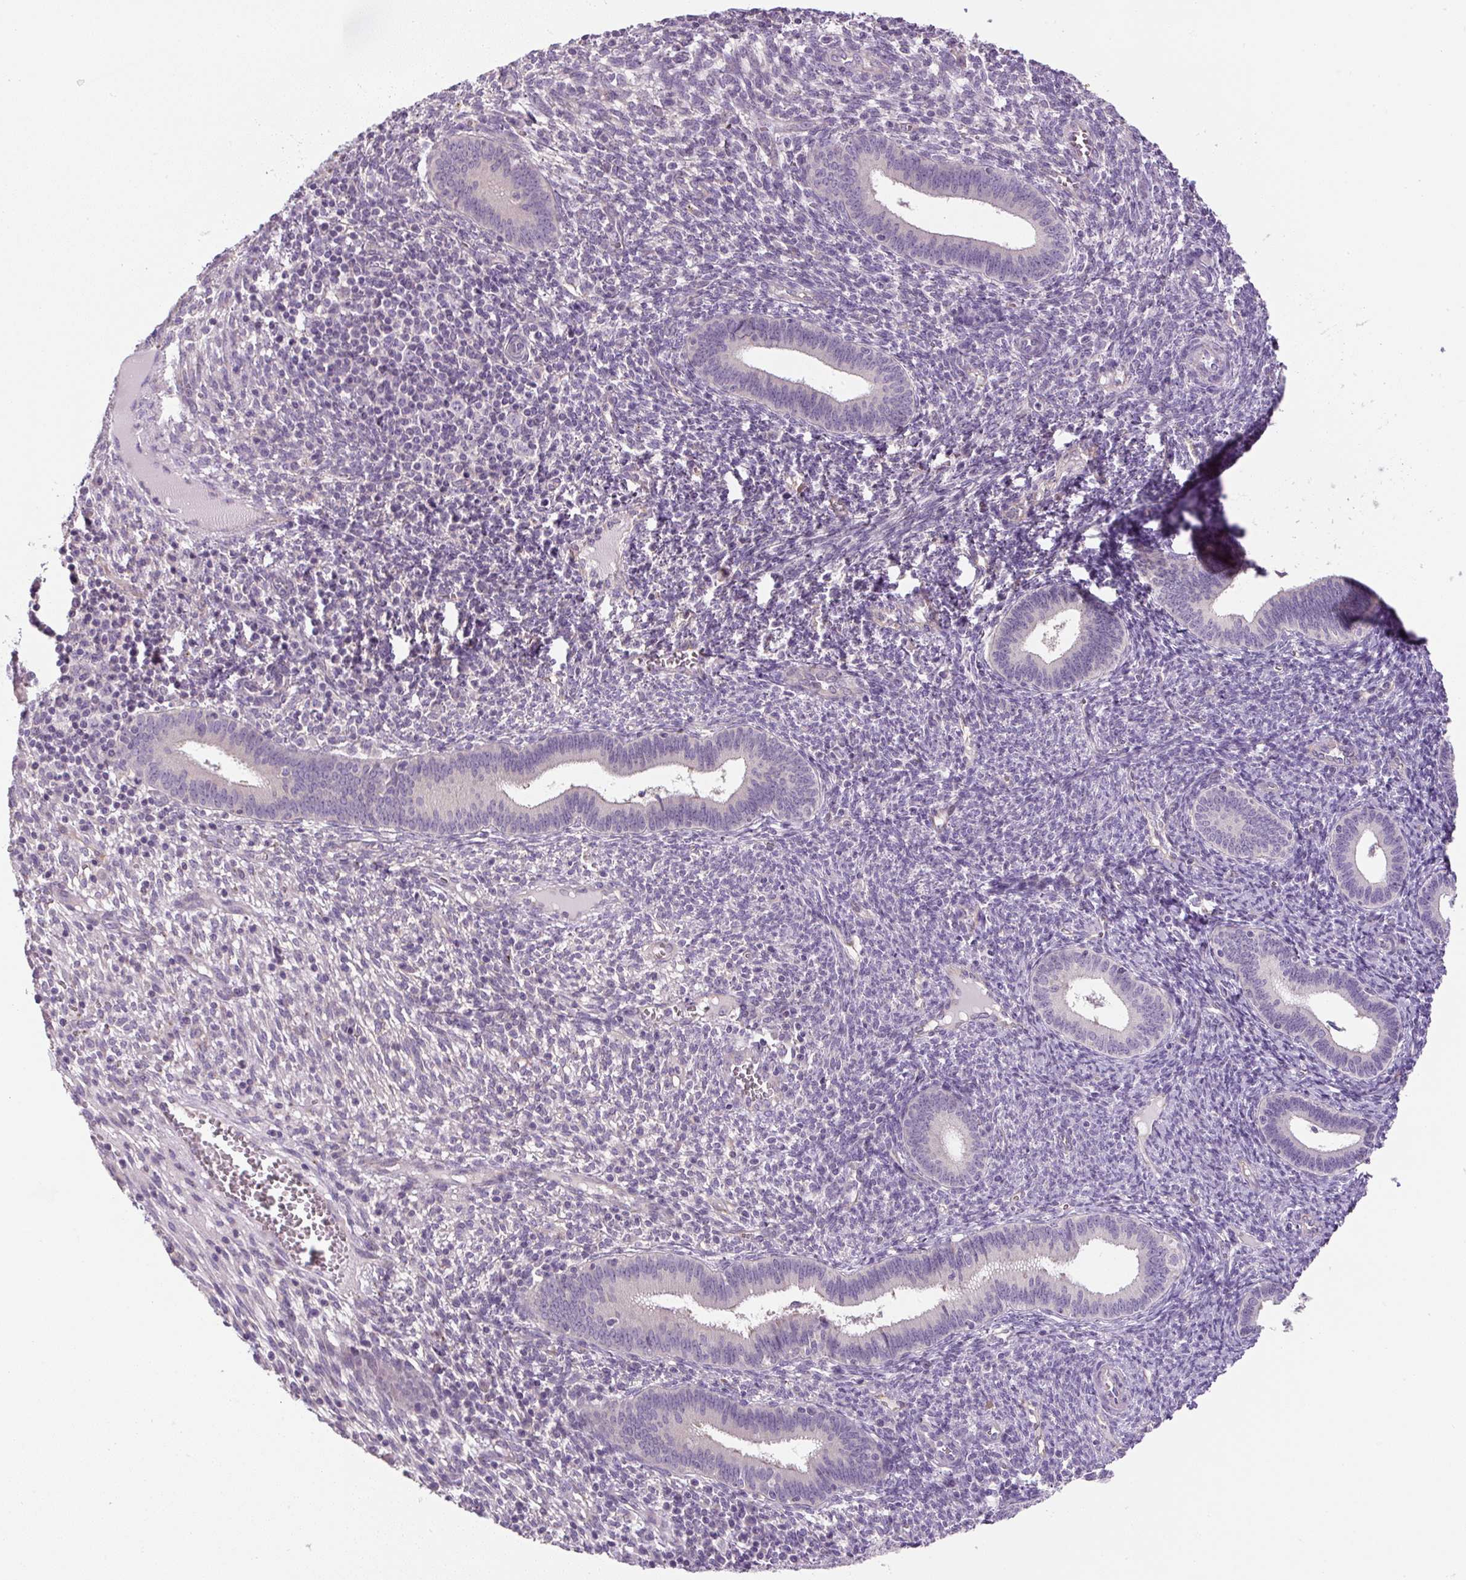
{"staining": {"intensity": "negative", "quantity": "none", "location": "none"}, "tissue": "endometrium", "cell_type": "Cells in endometrial stroma", "image_type": "normal", "snomed": [{"axis": "morphology", "description": "Normal tissue, NOS"}, {"axis": "topography", "description": "Endometrium"}], "caption": "High magnification brightfield microscopy of normal endometrium stained with DAB (3,3'-diaminobenzidine) (brown) and counterstained with hematoxylin (blue): cells in endometrial stroma show no significant expression. (DAB immunohistochemistry (IHC), high magnification).", "gene": "UBL3", "patient": {"sex": "female", "age": 41}}